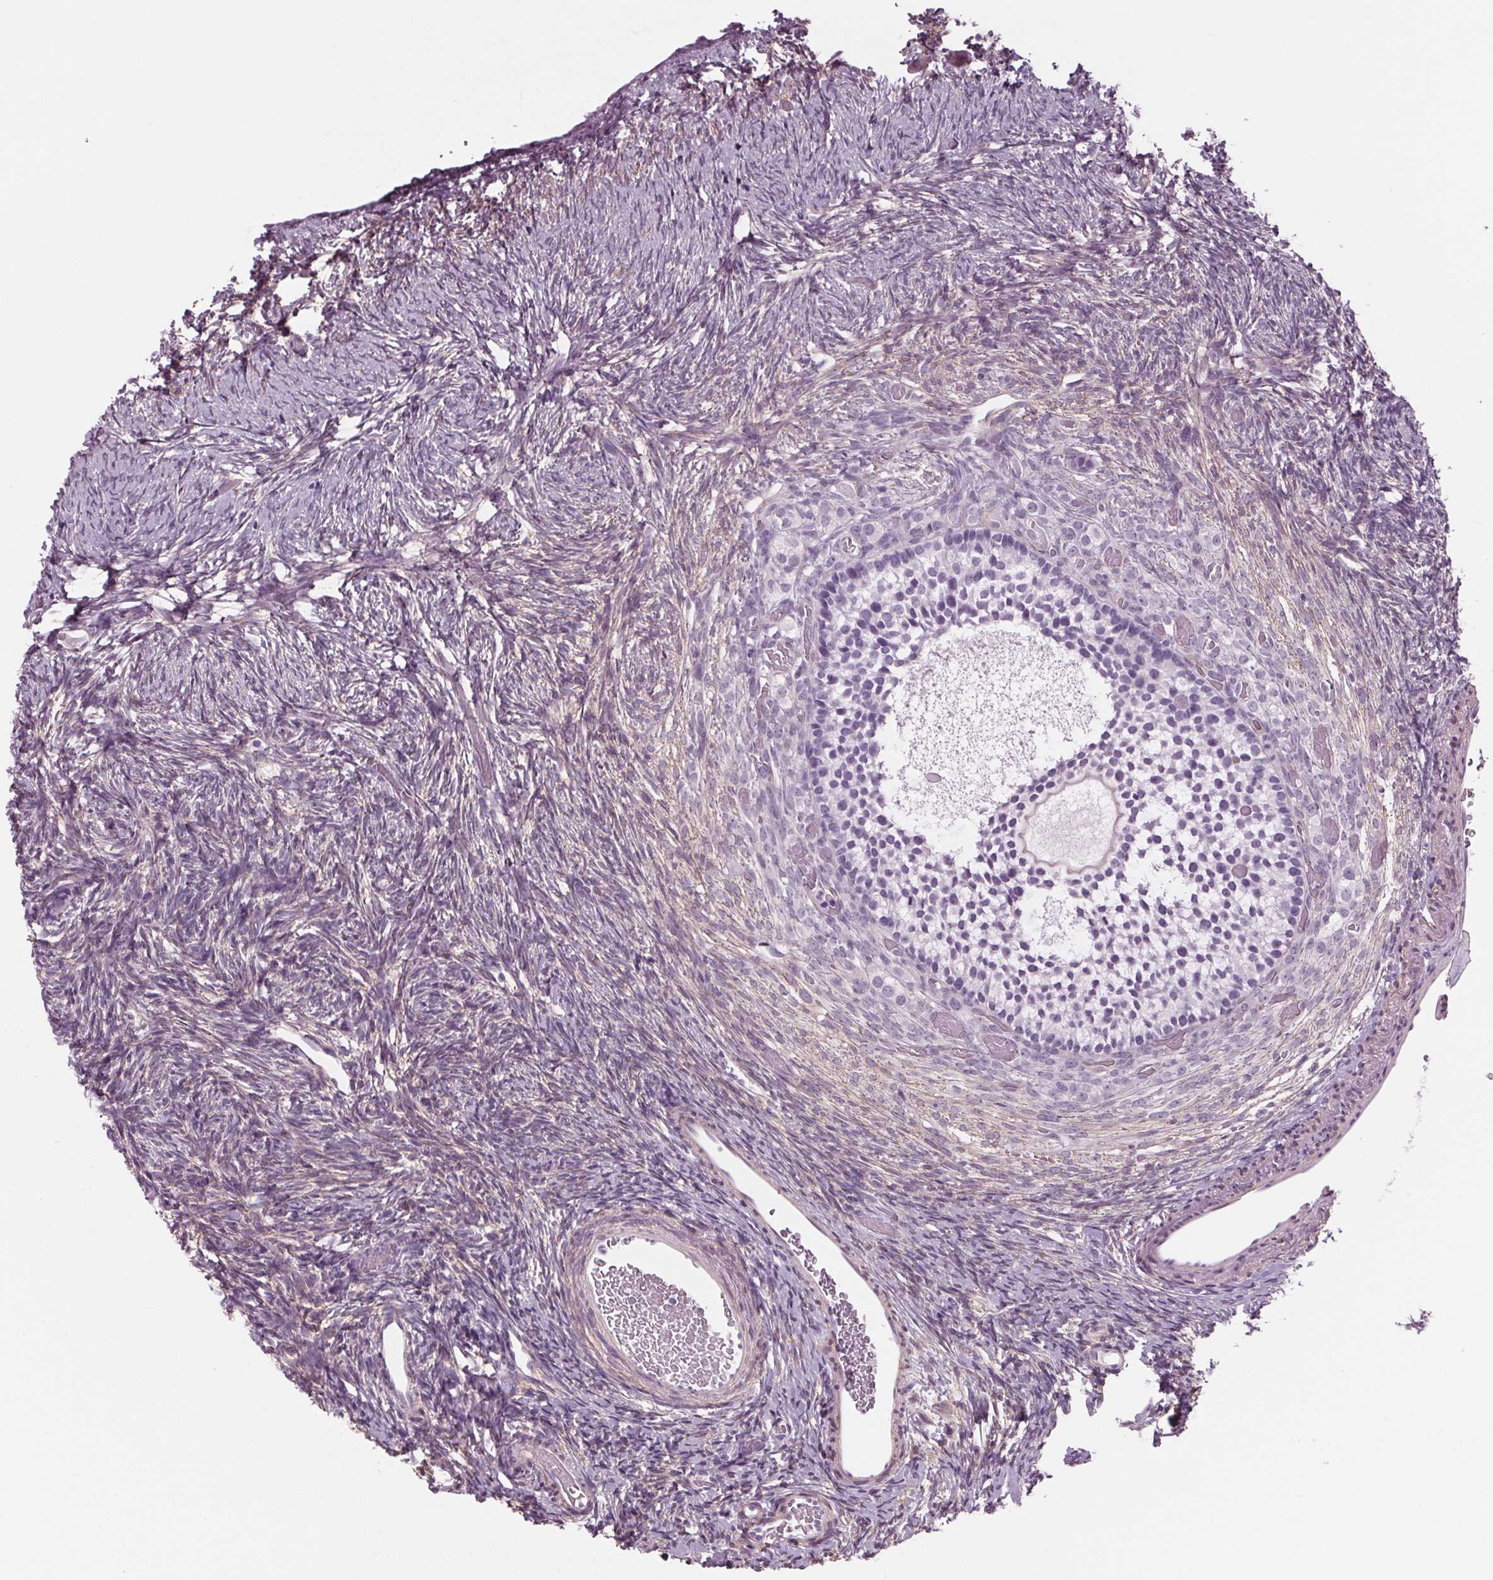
{"staining": {"intensity": "negative", "quantity": "none", "location": "none"}, "tissue": "ovary", "cell_type": "Follicle cells", "image_type": "normal", "snomed": [{"axis": "morphology", "description": "Normal tissue, NOS"}, {"axis": "topography", "description": "Ovary"}], "caption": "An IHC photomicrograph of benign ovary is shown. There is no staining in follicle cells of ovary.", "gene": "BHLHE22", "patient": {"sex": "female", "age": 39}}